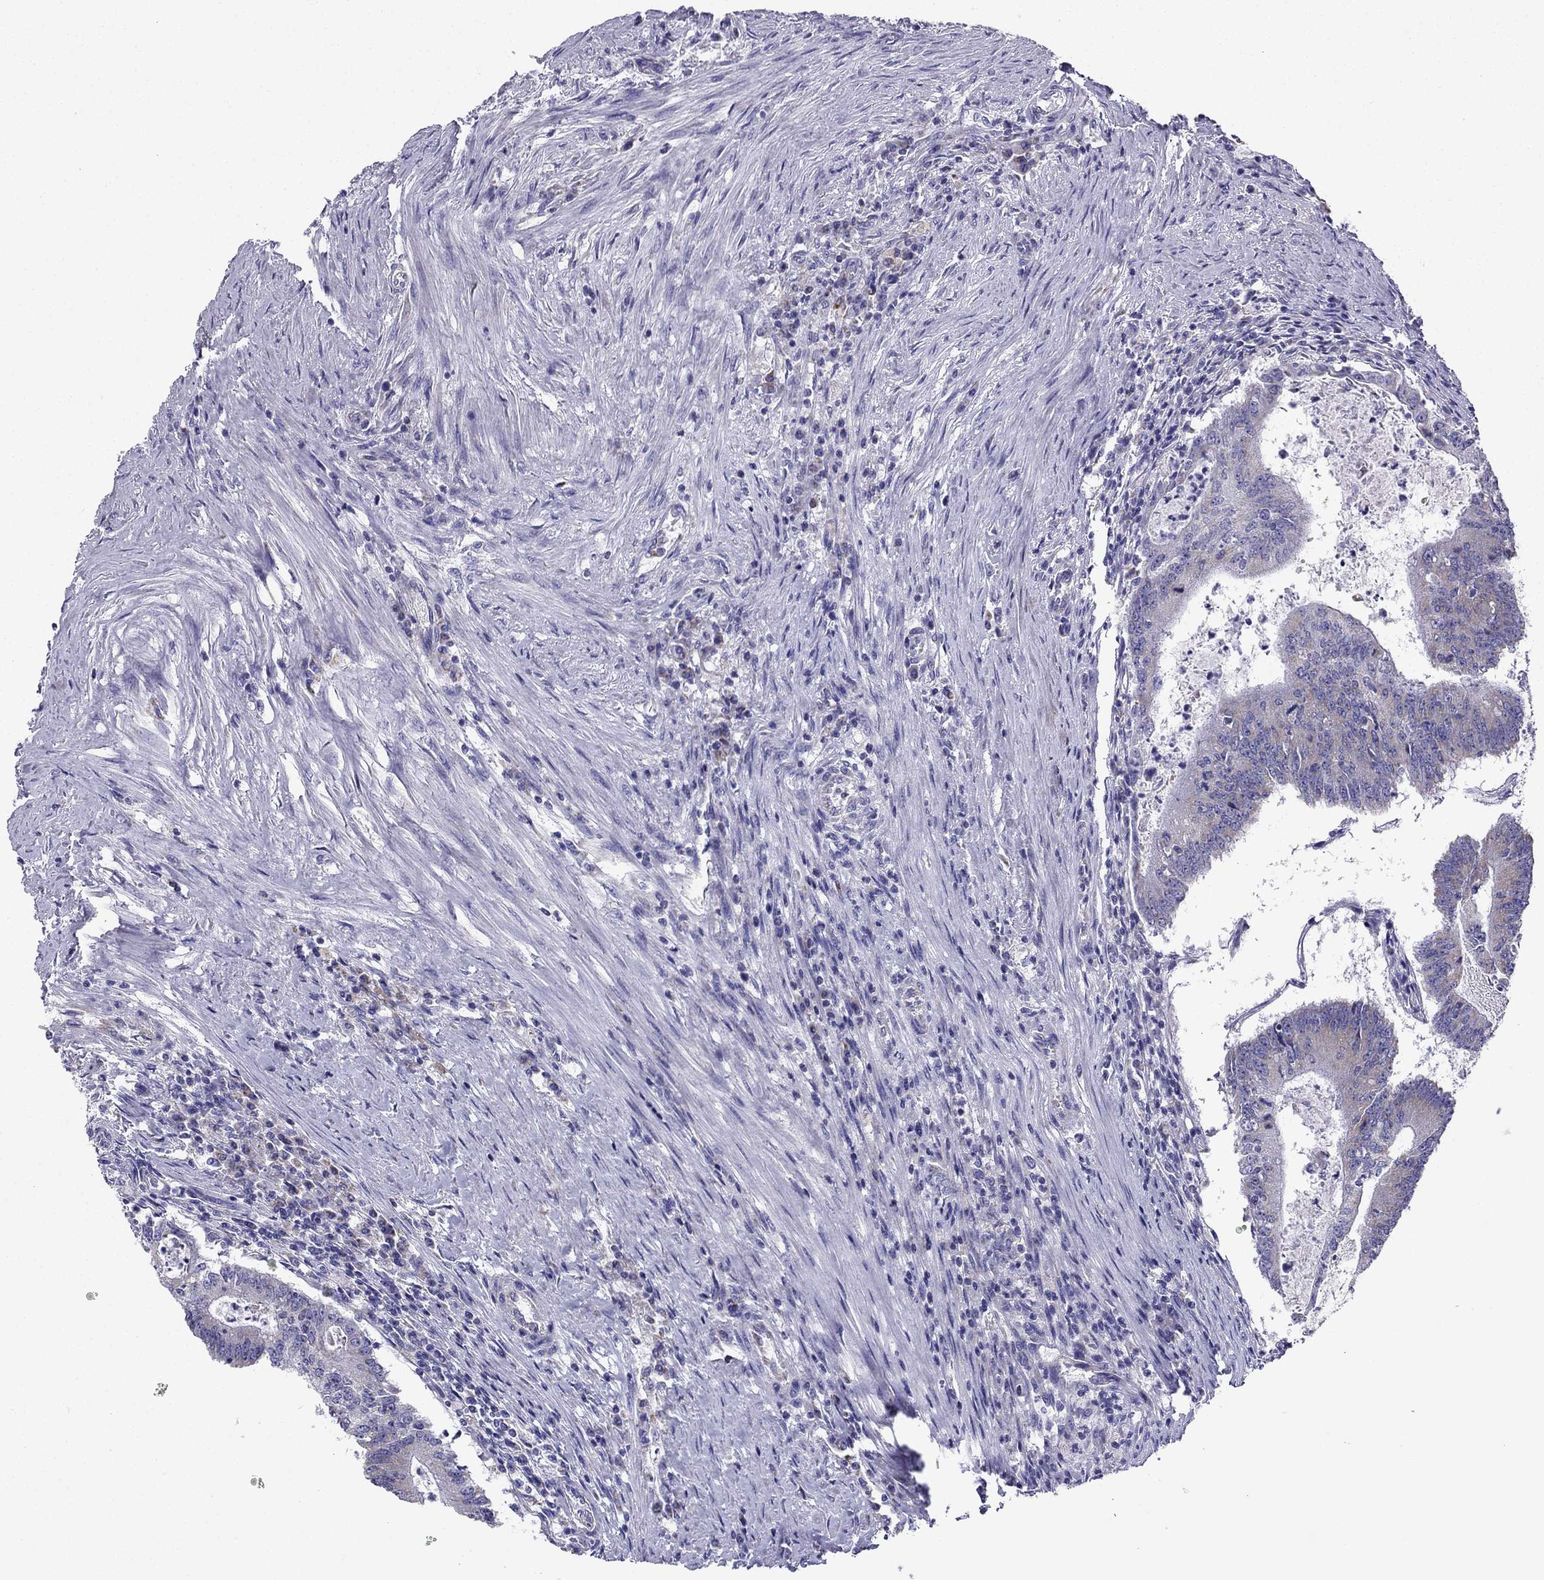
{"staining": {"intensity": "weak", "quantity": "<25%", "location": "cytoplasmic/membranous"}, "tissue": "colorectal cancer", "cell_type": "Tumor cells", "image_type": "cancer", "snomed": [{"axis": "morphology", "description": "Adenocarcinoma, NOS"}, {"axis": "topography", "description": "Colon"}], "caption": "This micrograph is of adenocarcinoma (colorectal) stained with immunohistochemistry (IHC) to label a protein in brown with the nuclei are counter-stained blue. There is no positivity in tumor cells.", "gene": "KIF5A", "patient": {"sex": "female", "age": 70}}